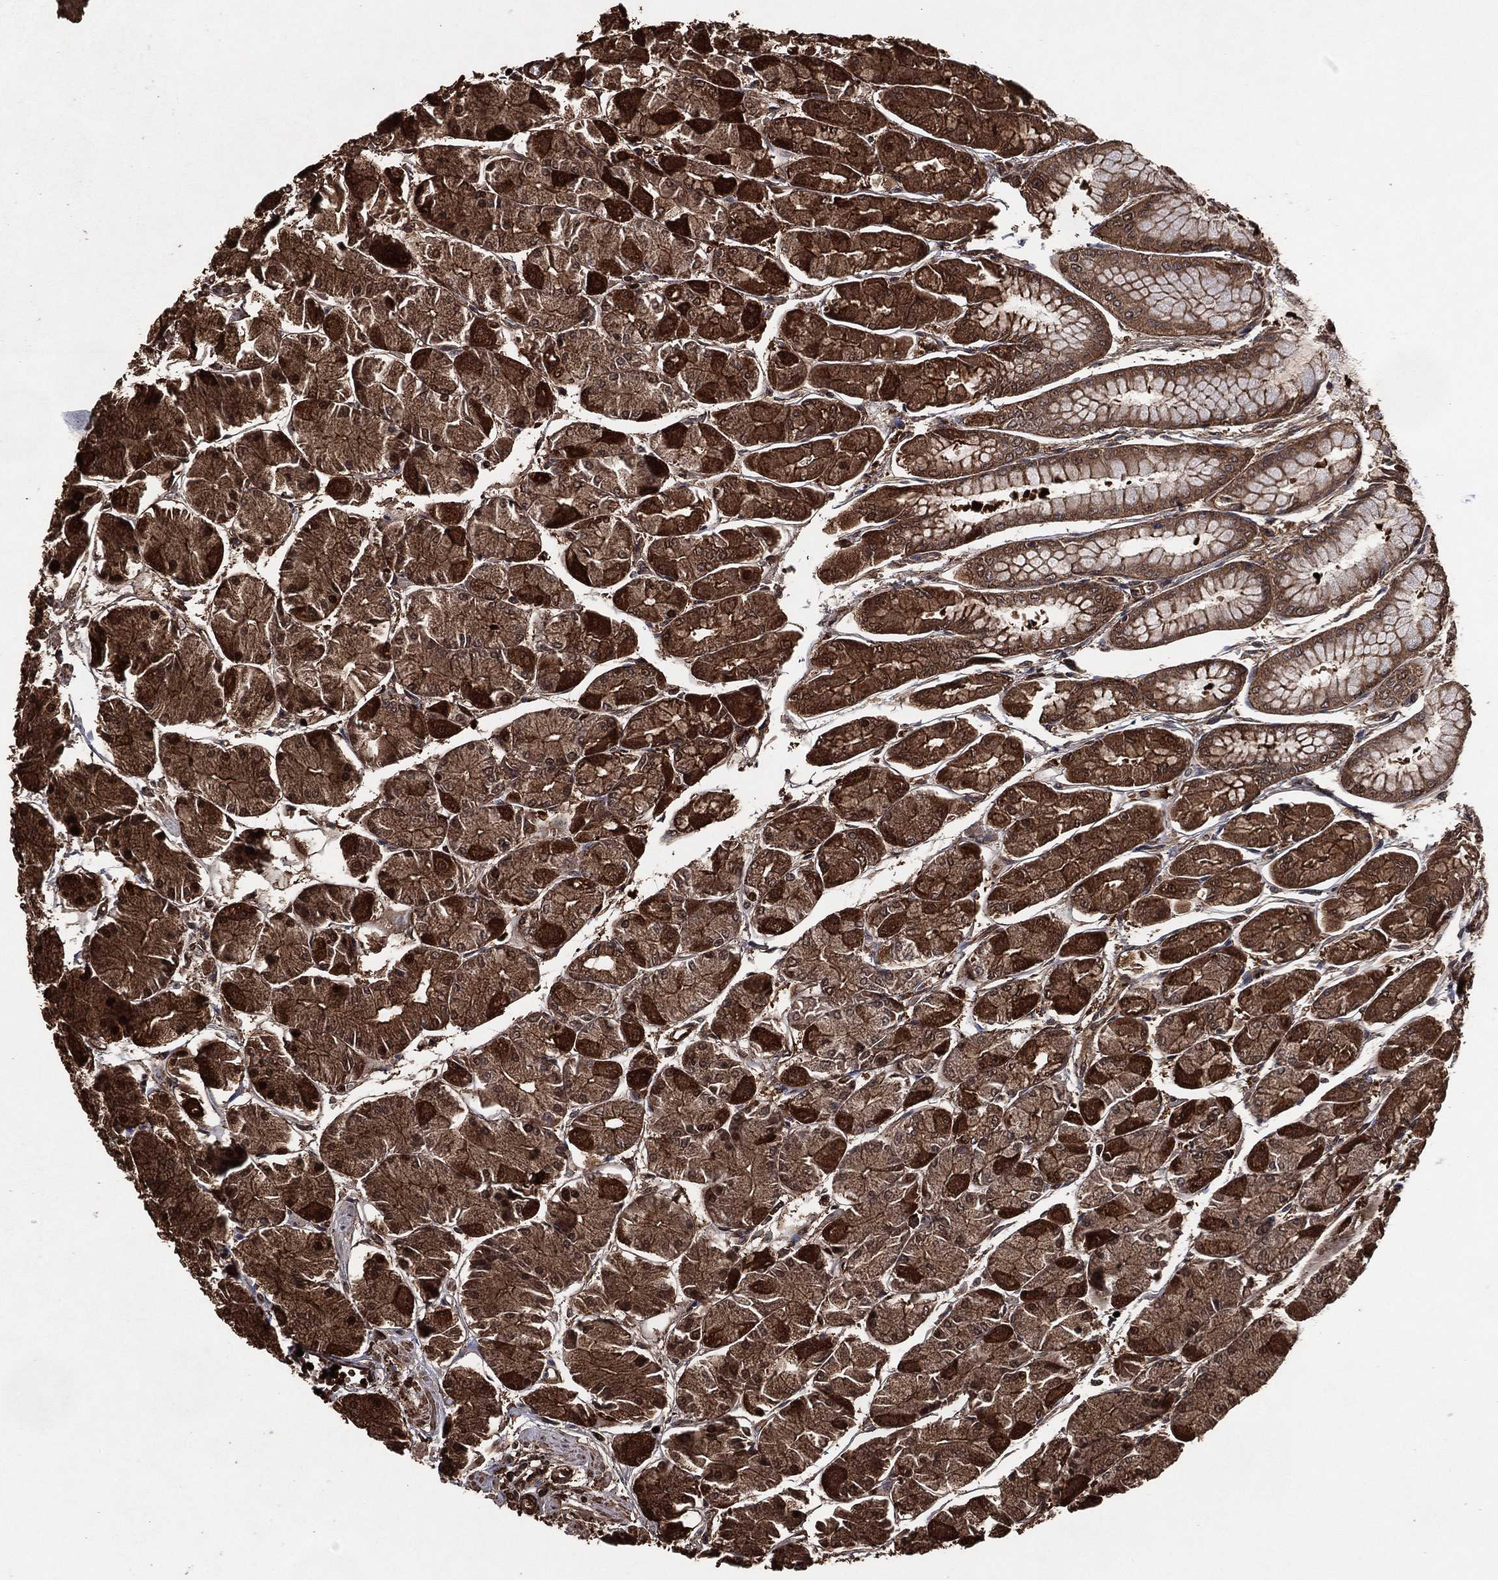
{"staining": {"intensity": "strong", "quantity": "25%-75%", "location": "cytoplasmic/membranous"}, "tissue": "stomach", "cell_type": "Glandular cells", "image_type": "normal", "snomed": [{"axis": "morphology", "description": "Normal tissue, NOS"}, {"axis": "topography", "description": "Stomach, upper"}], "caption": "DAB immunohistochemical staining of unremarkable human stomach demonstrates strong cytoplasmic/membranous protein expression in about 25%-75% of glandular cells.", "gene": "AK1", "patient": {"sex": "male", "age": 60}}